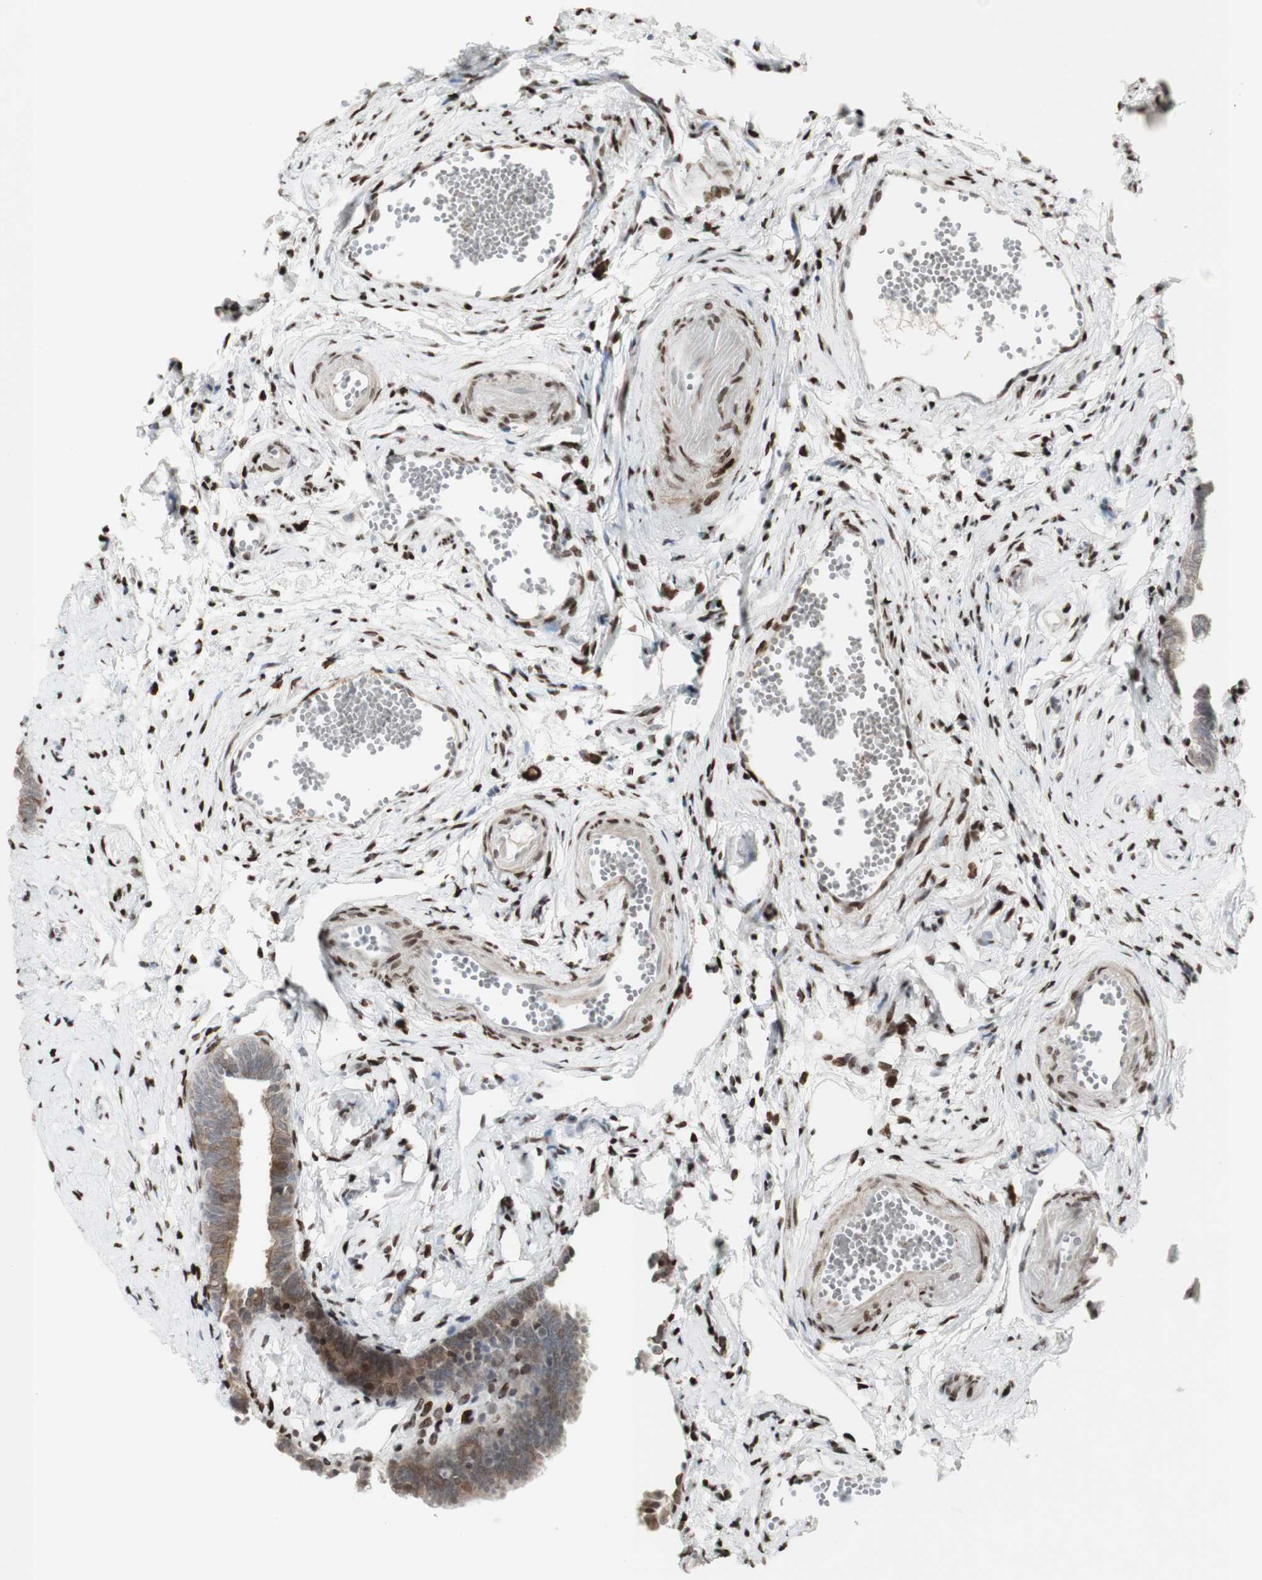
{"staining": {"intensity": "moderate", "quantity": "25%-75%", "location": "cytoplasmic/membranous"}, "tissue": "fallopian tube", "cell_type": "Glandular cells", "image_type": "normal", "snomed": [{"axis": "morphology", "description": "Normal tissue, NOS"}, {"axis": "topography", "description": "Fallopian tube"}], "caption": "Immunohistochemistry (IHC) micrograph of normal human fallopian tube stained for a protein (brown), which displays medium levels of moderate cytoplasmic/membranous staining in about 25%-75% of glandular cells.", "gene": "C1orf116", "patient": {"sex": "female", "age": 71}}